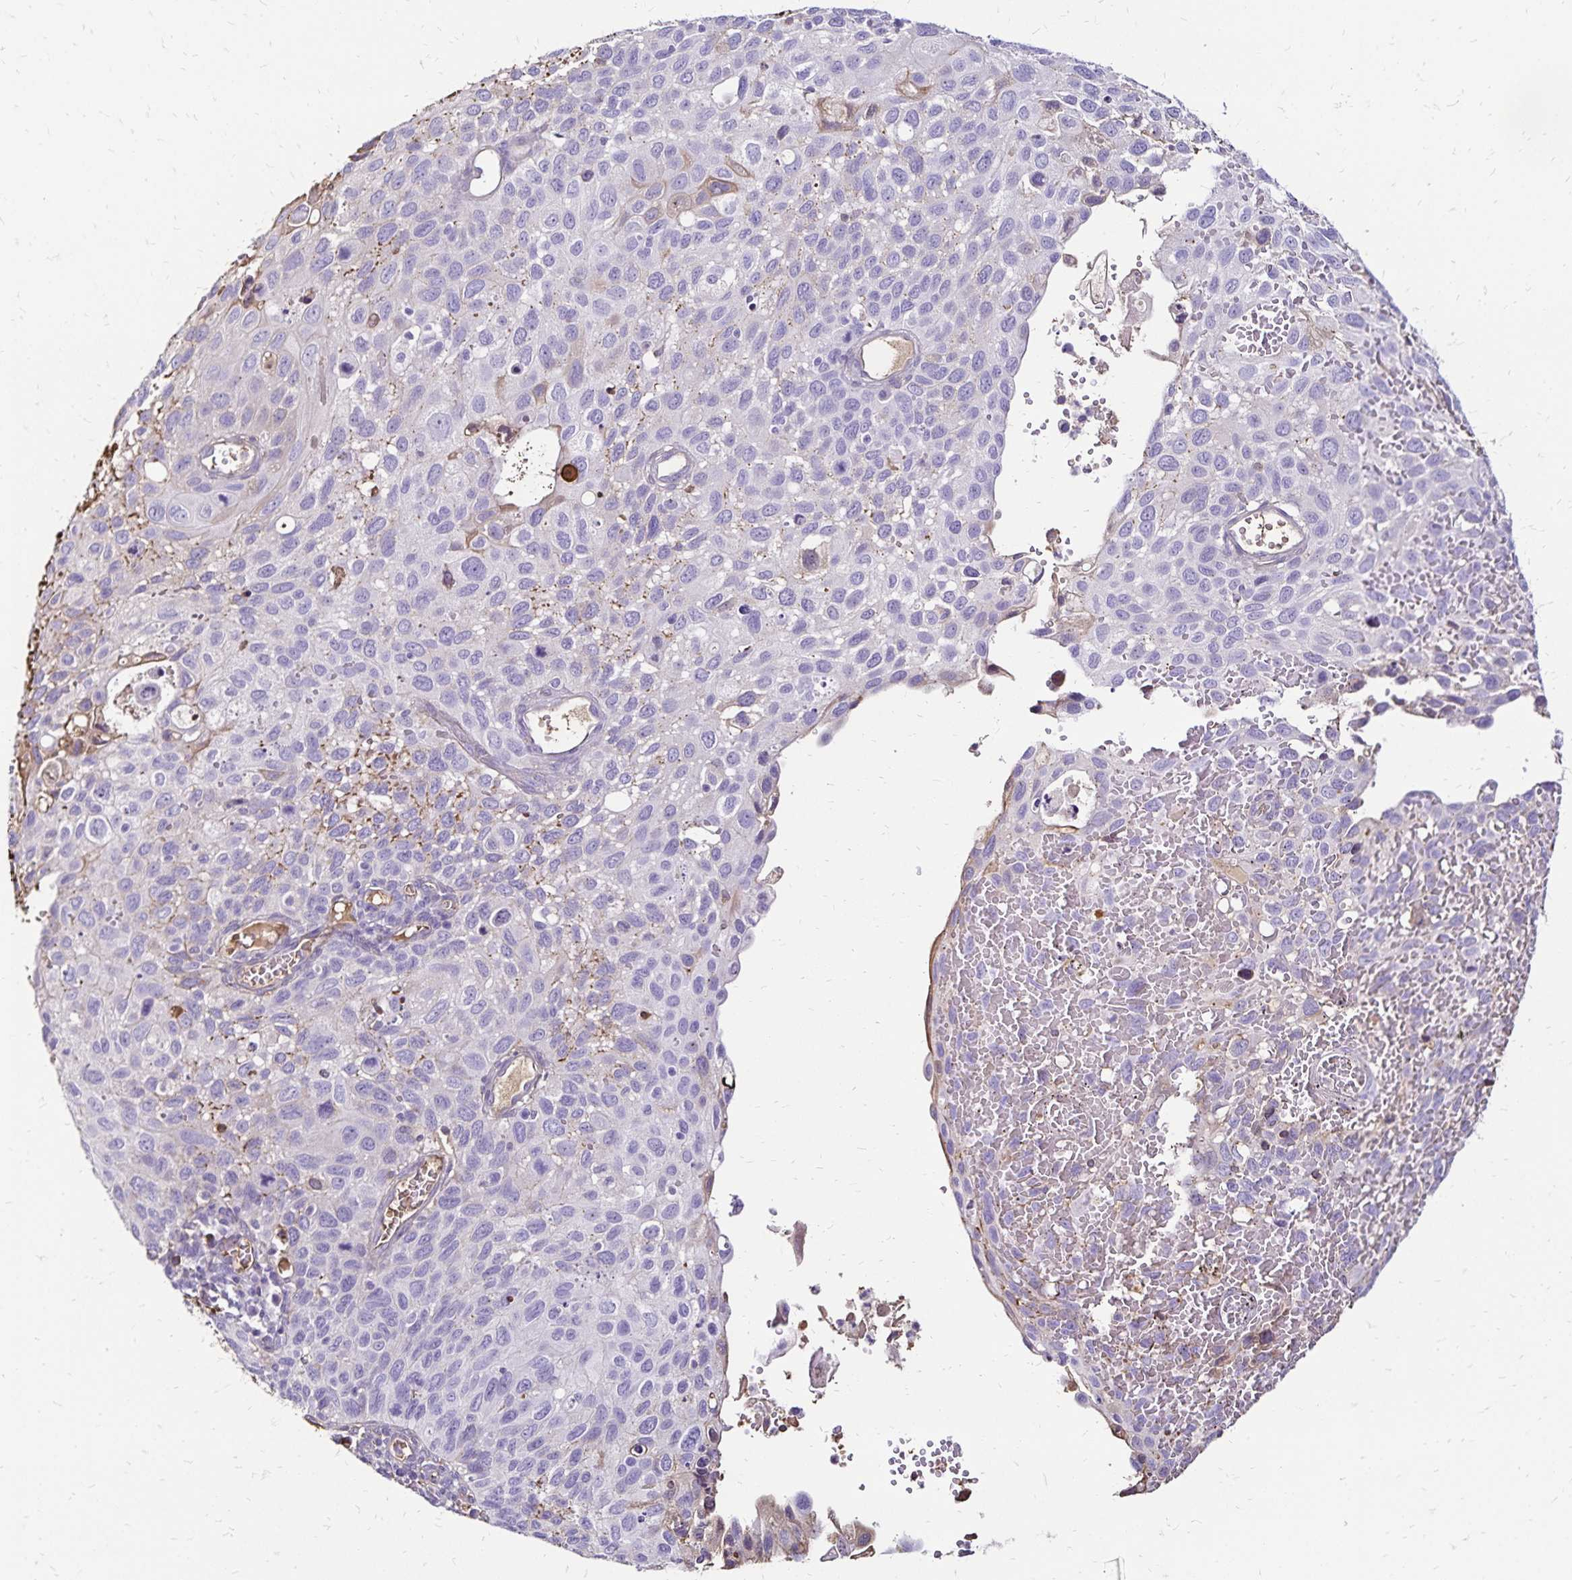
{"staining": {"intensity": "negative", "quantity": "none", "location": "none"}, "tissue": "cervical cancer", "cell_type": "Tumor cells", "image_type": "cancer", "snomed": [{"axis": "morphology", "description": "Squamous cell carcinoma, NOS"}, {"axis": "topography", "description": "Cervix"}], "caption": "This is a image of immunohistochemistry (IHC) staining of squamous cell carcinoma (cervical), which shows no staining in tumor cells.", "gene": "KISS1", "patient": {"sex": "female", "age": 70}}